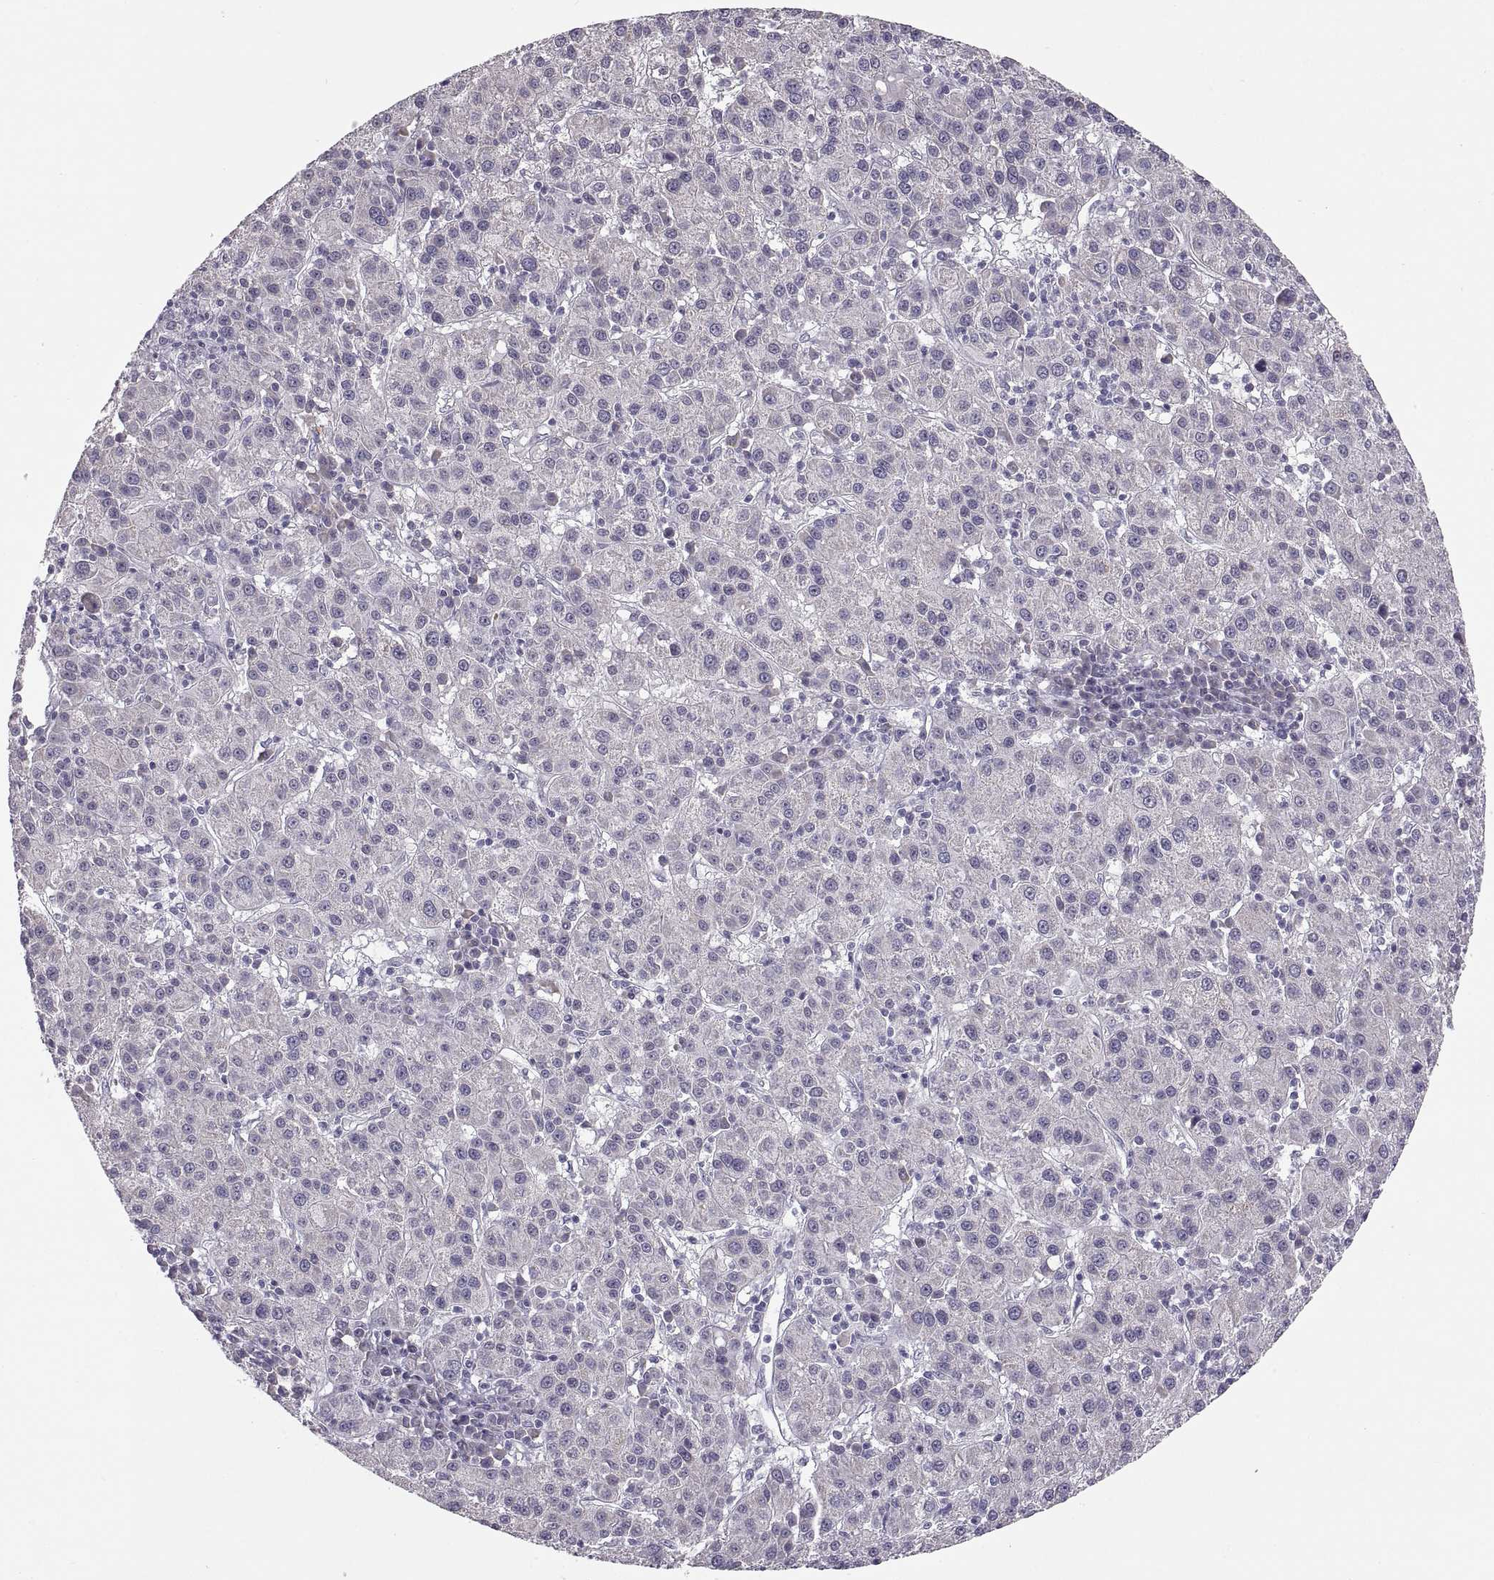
{"staining": {"intensity": "negative", "quantity": "none", "location": "none"}, "tissue": "liver cancer", "cell_type": "Tumor cells", "image_type": "cancer", "snomed": [{"axis": "morphology", "description": "Carcinoma, Hepatocellular, NOS"}, {"axis": "topography", "description": "Liver"}], "caption": "An immunohistochemistry (IHC) histopathology image of liver hepatocellular carcinoma is shown. There is no staining in tumor cells of liver hepatocellular carcinoma.", "gene": "MAGEB18", "patient": {"sex": "female", "age": 60}}